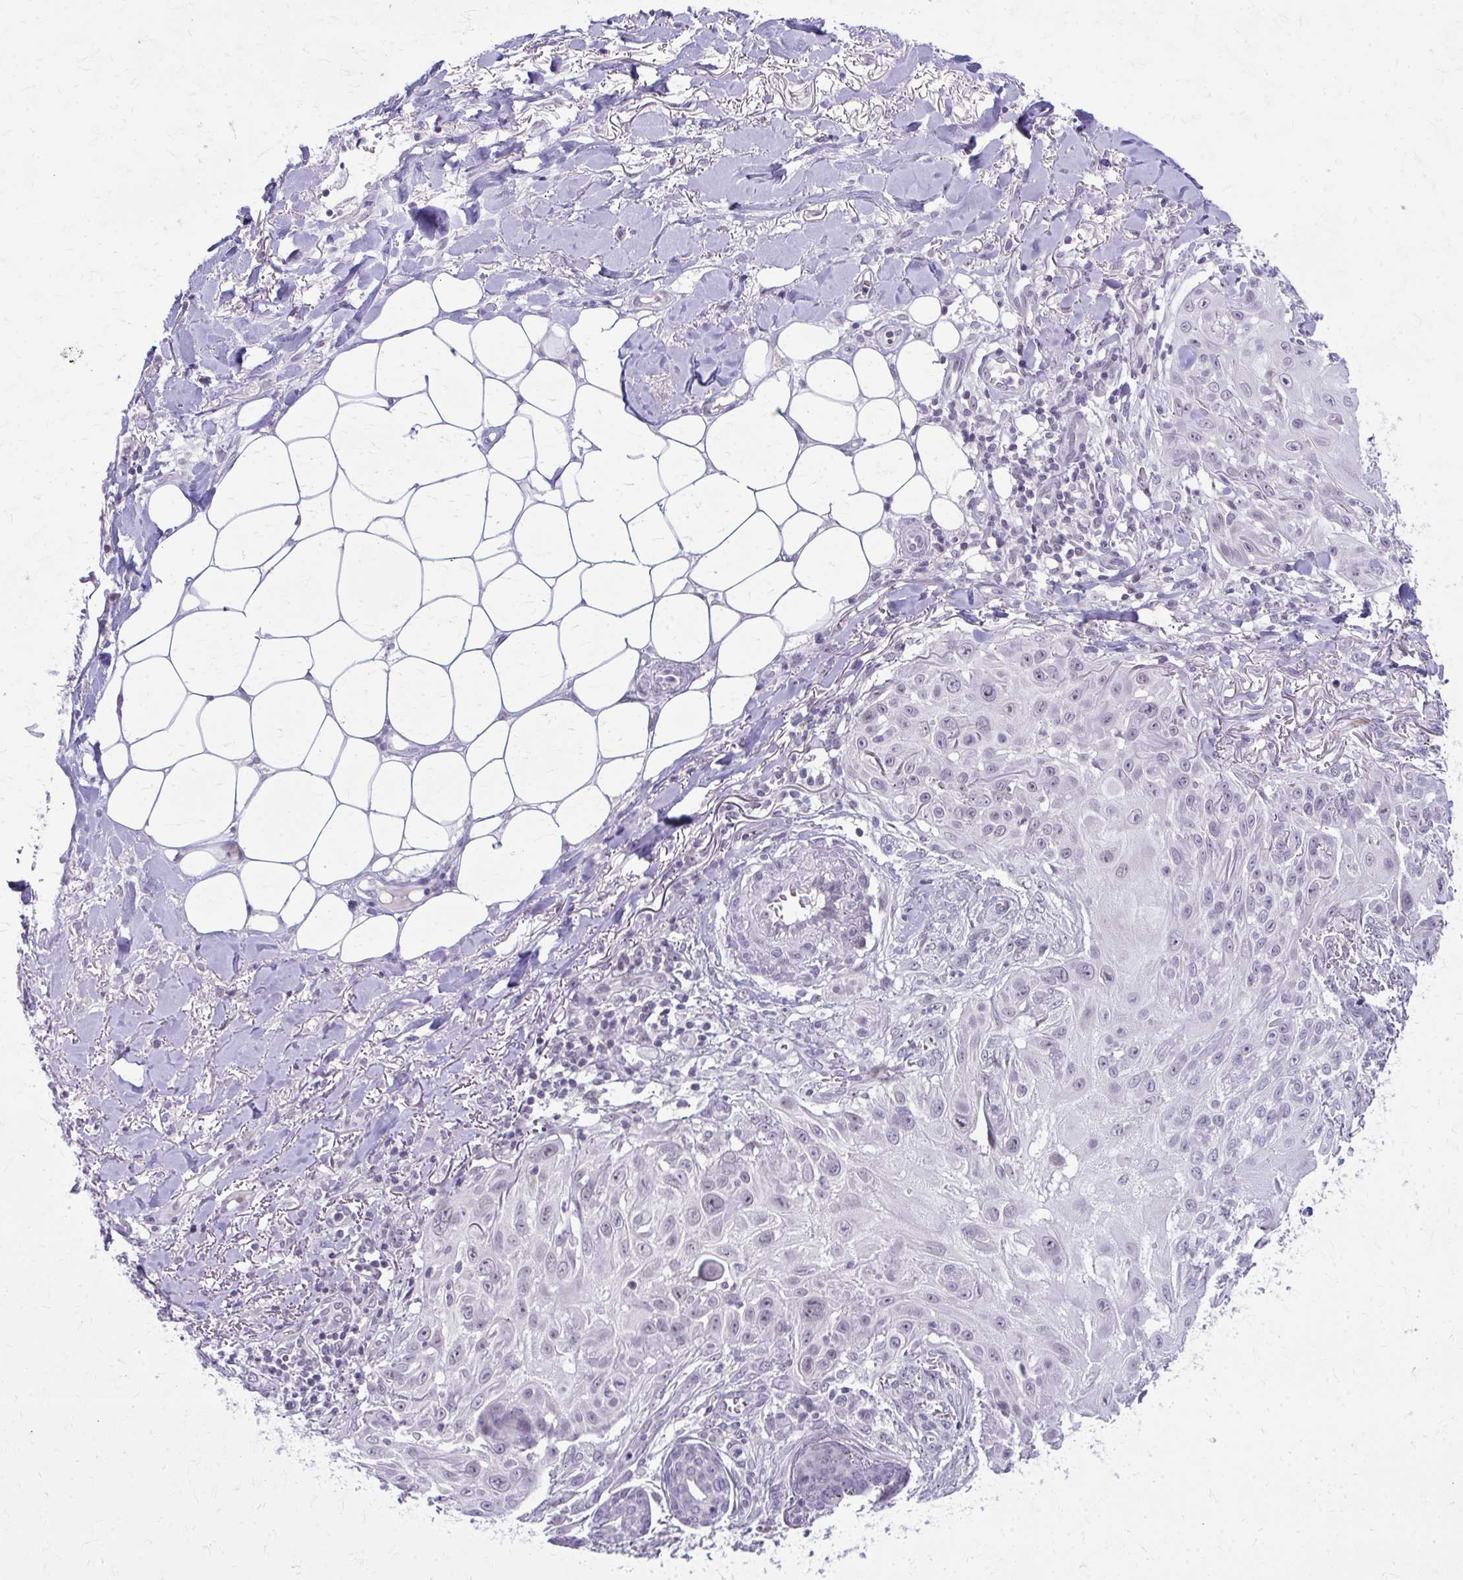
{"staining": {"intensity": "negative", "quantity": "none", "location": "none"}, "tissue": "skin cancer", "cell_type": "Tumor cells", "image_type": "cancer", "snomed": [{"axis": "morphology", "description": "Squamous cell carcinoma, NOS"}, {"axis": "topography", "description": "Skin"}], "caption": "Tumor cells show no significant protein expression in skin squamous cell carcinoma.", "gene": "MAF1", "patient": {"sex": "female", "age": 91}}